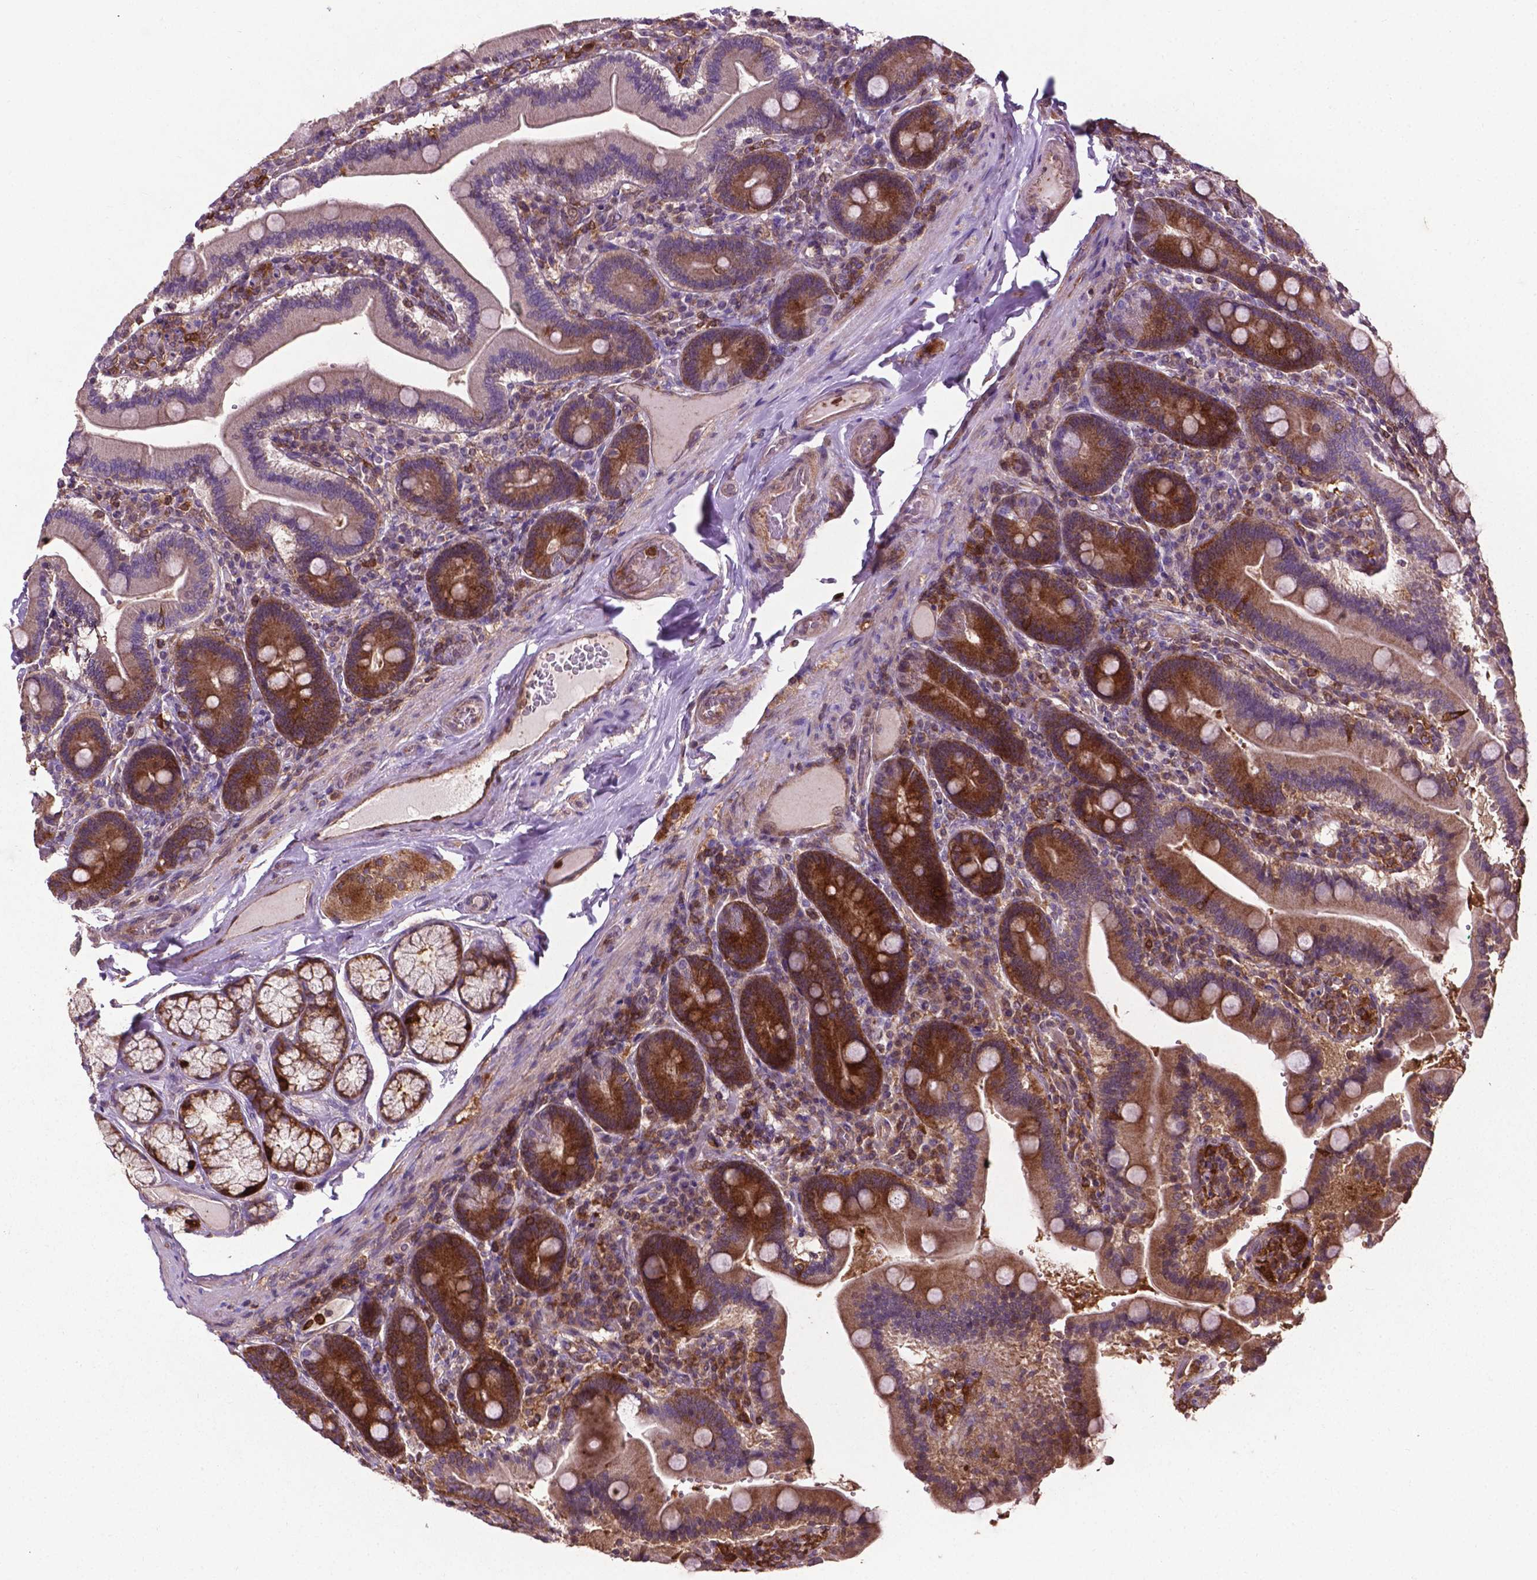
{"staining": {"intensity": "strong", "quantity": ">75%", "location": "cytoplasmic/membranous"}, "tissue": "duodenum", "cell_type": "Glandular cells", "image_type": "normal", "snomed": [{"axis": "morphology", "description": "Normal tissue, NOS"}, {"axis": "topography", "description": "Duodenum"}], "caption": "Immunohistochemistry (IHC) photomicrograph of benign duodenum stained for a protein (brown), which displays high levels of strong cytoplasmic/membranous staining in about >75% of glandular cells.", "gene": "SMAD3", "patient": {"sex": "female", "age": 62}}